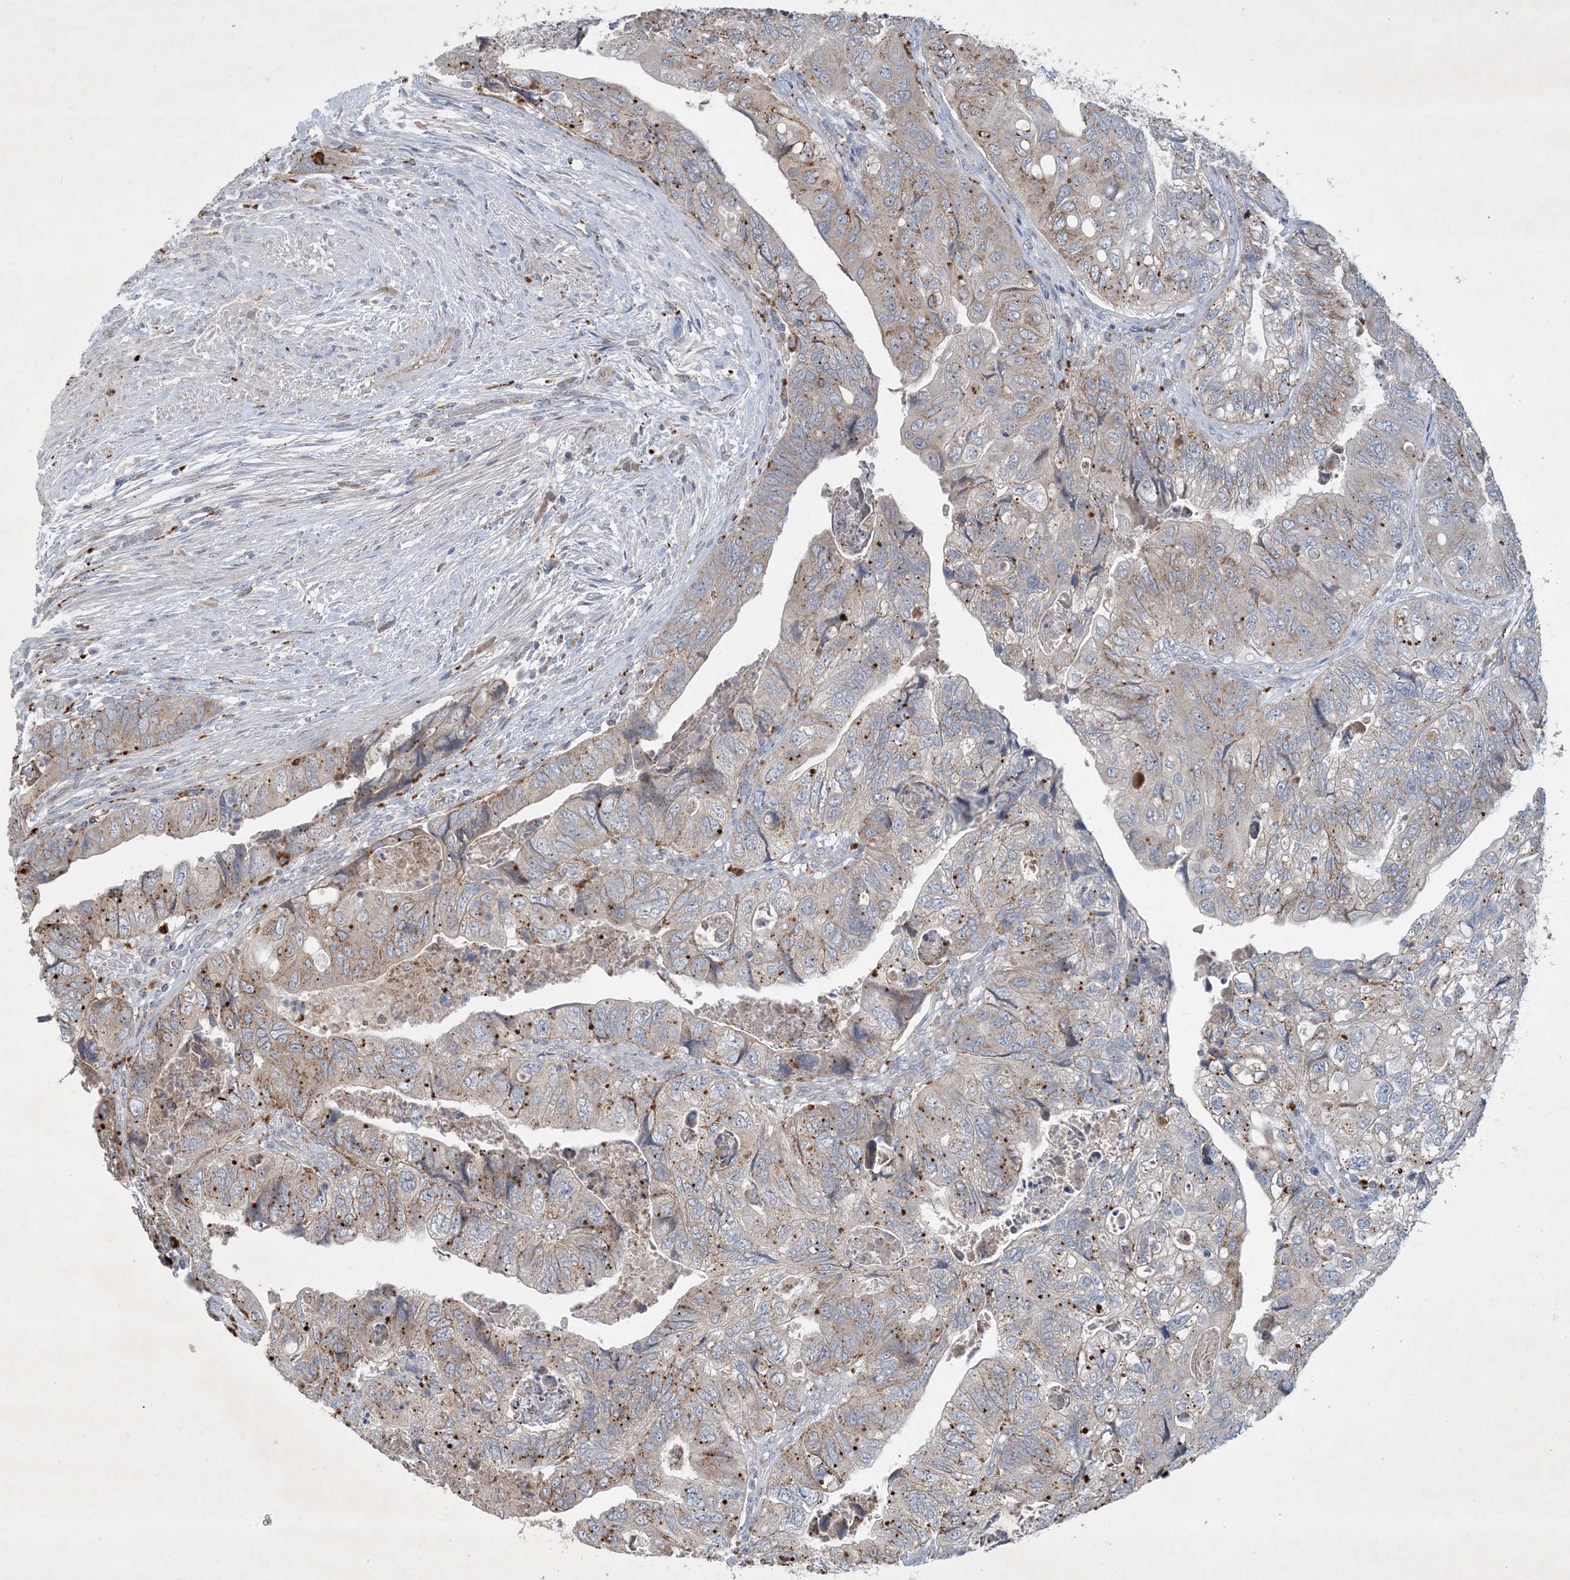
{"staining": {"intensity": "moderate", "quantity": "25%-75%", "location": "cytoplasmic/membranous"}, "tissue": "colorectal cancer", "cell_type": "Tumor cells", "image_type": "cancer", "snomed": [{"axis": "morphology", "description": "Adenocarcinoma, NOS"}, {"axis": "topography", "description": "Rectum"}], "caption": "Adenocarcinoma (colorectal) stained with DAB immunohistochemistry (IHC) shows medium levels of moderate cytoplasmic/membranous positivity in approximately 25%-75% of tumor cells. (Brightfield microscopy of DAB IHC at high magnification).", "gene": "MRPS18A", "patient": {"sex": "male", "age": 63}}